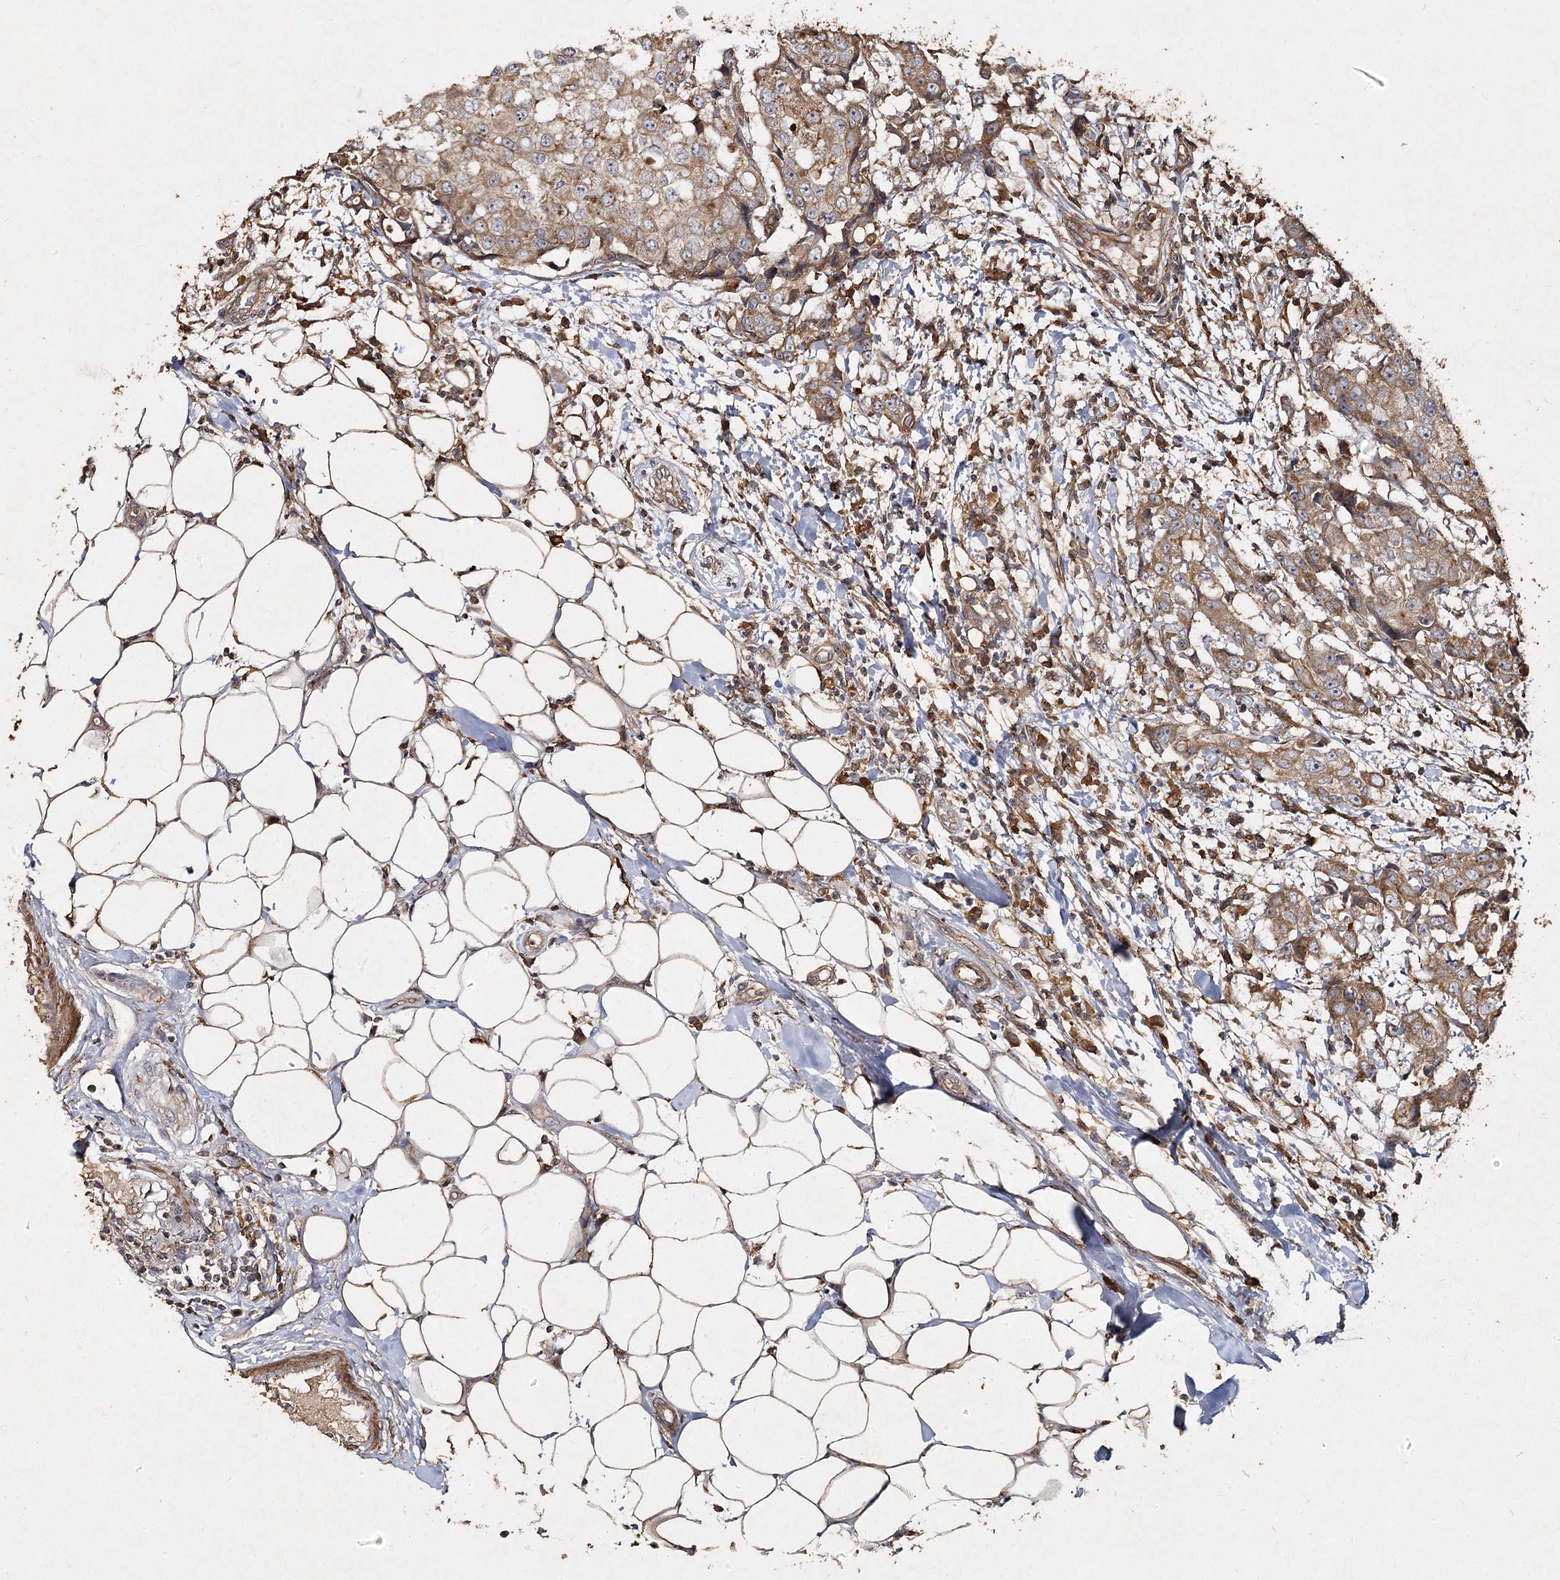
{"staining": {"intensity": "moderate", "quantity": ">75%", "location": "cytoplasmic/membranous"}, "tissue": "breast cancer", "cell_type": "Tumor cells", "image_type": "cancer", "snomed": [{"axis": "morphology", "description": "Duct carcinoma"}, {"axis": "topography", "description": "Breast"}], "caption": "Protein staining of invasive ductal carcinoma (breast) tissue demonstrates moderate cytoplasmic/membranous expression in about >75% of tumor cells.", "gene": "PIK3C2A", "patient": {"sex": "female", "age": 27}}